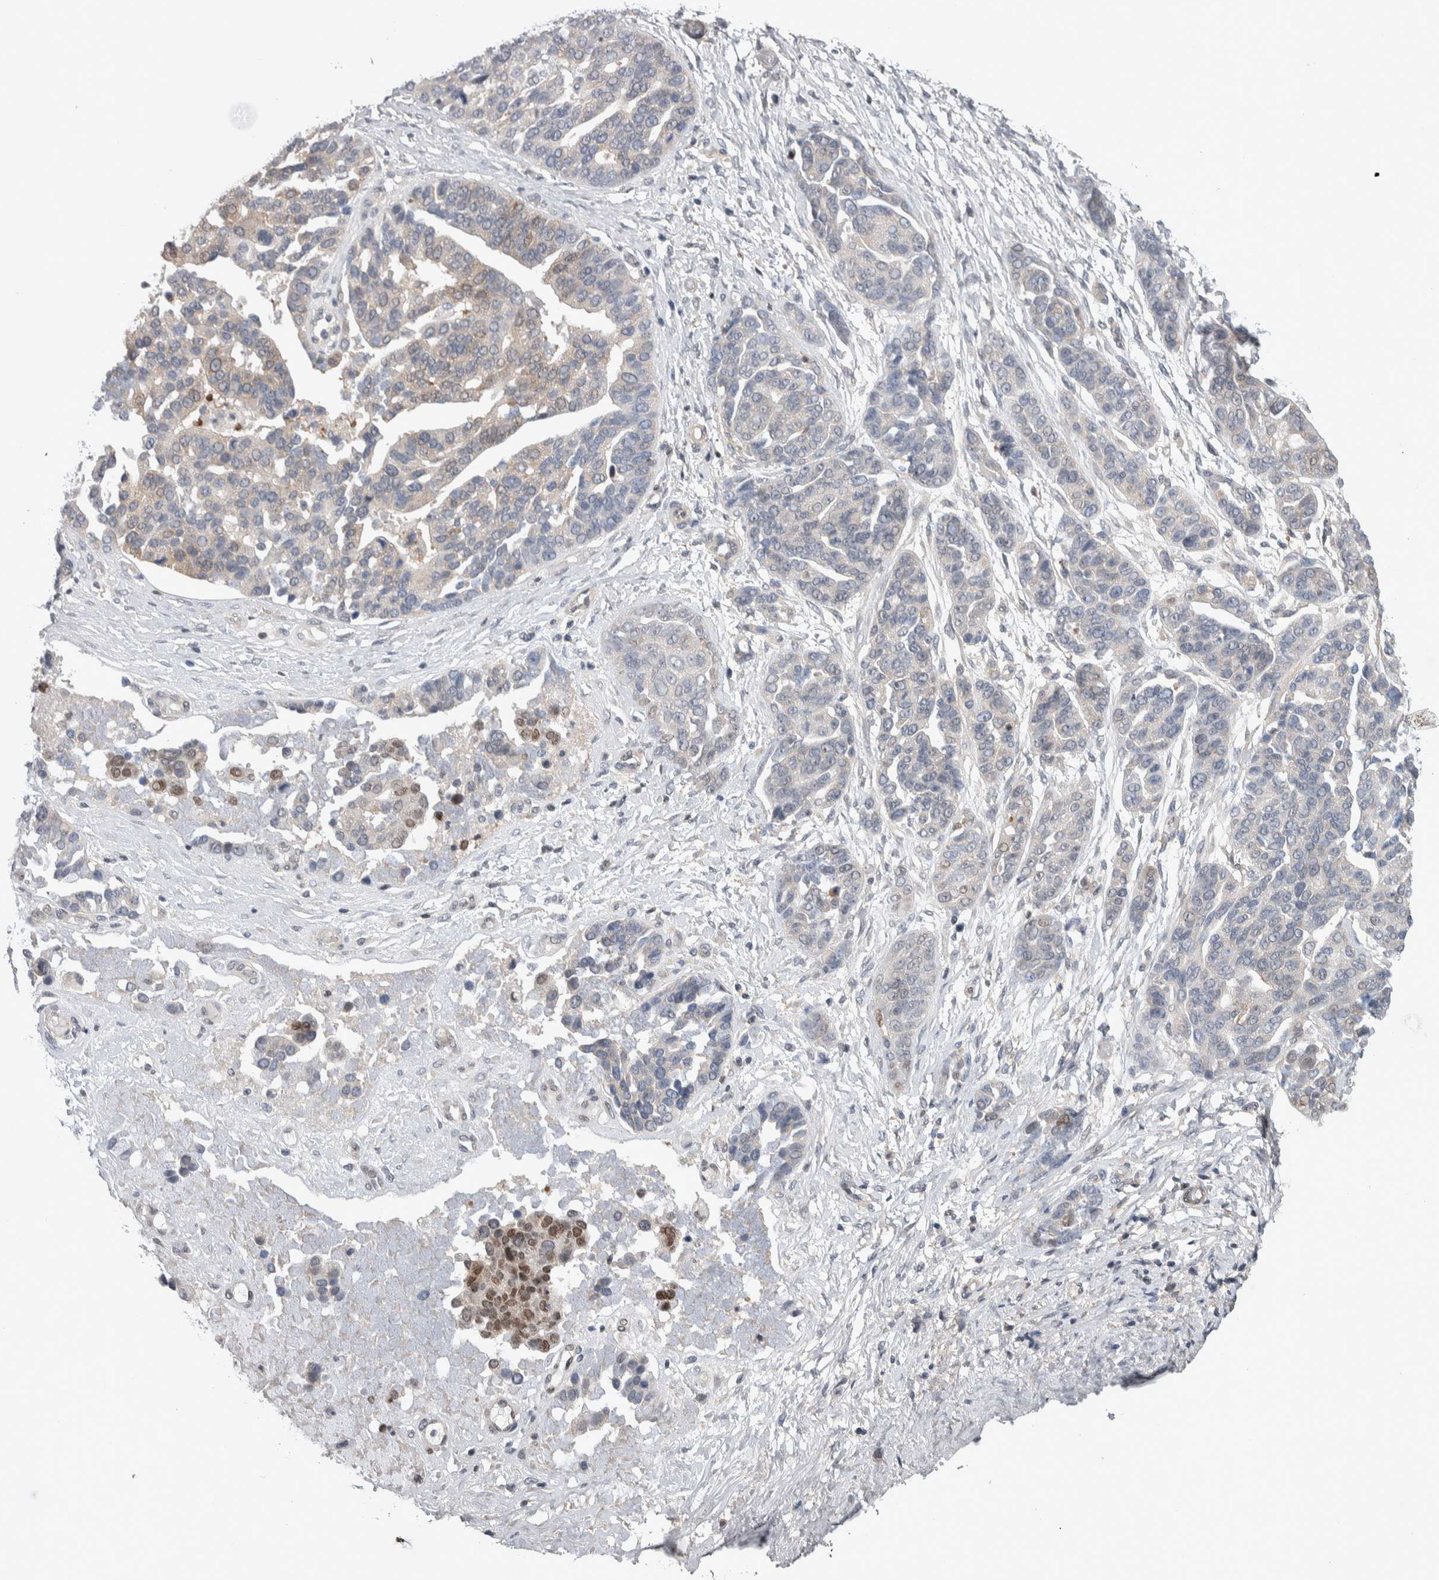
{"staining": {"intensity": "weak", "quantity": "<25%", "location": "cytoplasmic/membranous"}, "tissue": "ovarian cancer", "cell_type": "Tumor cells", "image_type": "cancer", "snomed": [{"axis": "morphology", "description": "Cystadenocarcinoma, serous, NOS"}, {"axis": "topography", "description": "Ovary"}], "caption": "Immunohistochemistry micrograph of neoplastic tissue: ovarian cancer stained with DAB (3,3'-diaminobenzidine) demonstrates no significant protein staining in tumor cells. The staining was performed using DAB (3,3'-diaminobenzidine) to visualize the protein expression in brown, while the nuclei were stained in blue with hematoxylin (Magnification: 20x).", "gene": "TAX1BP1", "patient": {"sex": "female", "age": 44}}